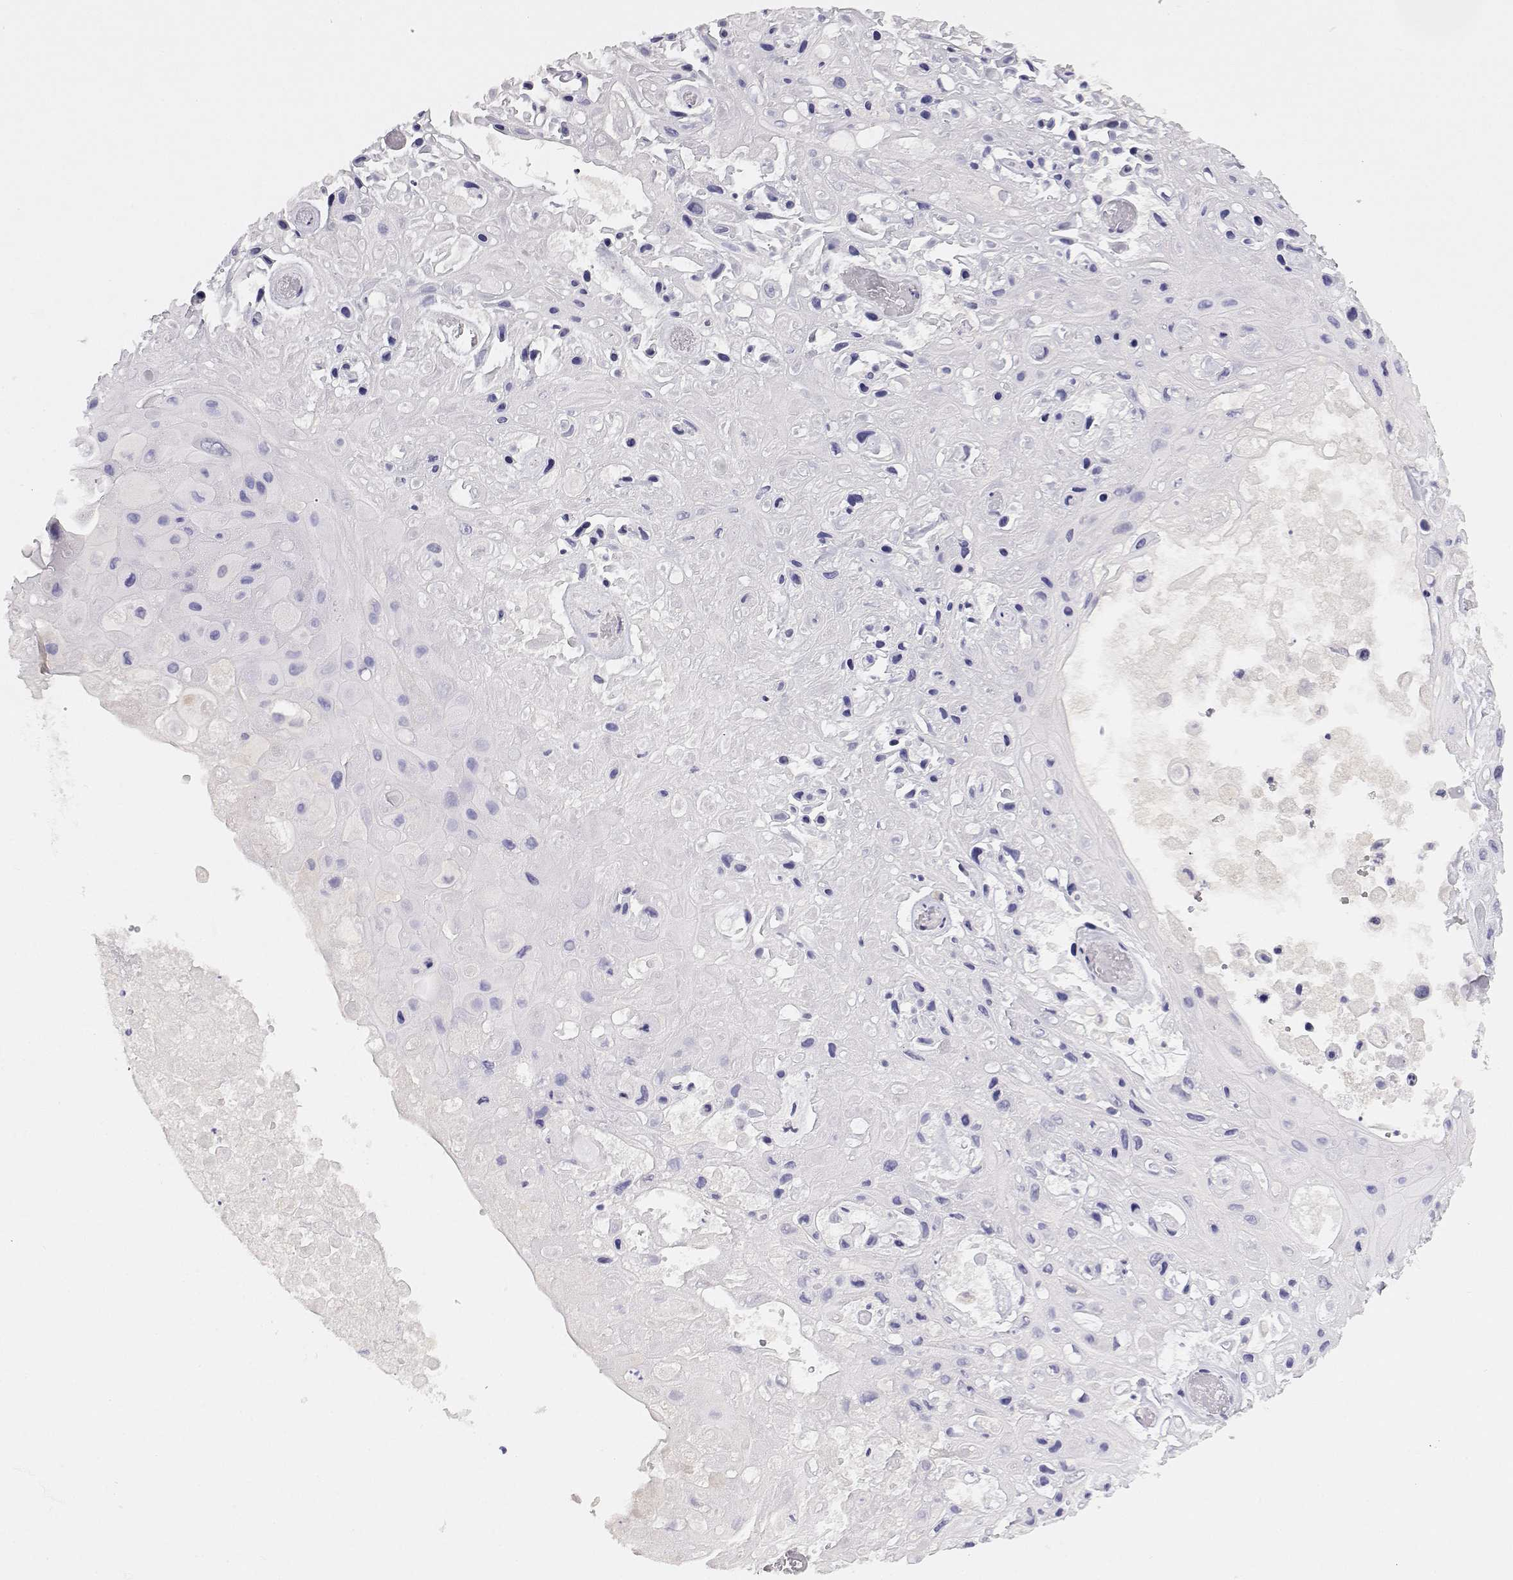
{"staining": {"intensity": "negative", "quantity": "none", "location": "none"}, "tissue": "skin cancer", "cell_type": "Tumor cells", "image_type": "cancer", "snomed": [{"axis": "morphology", "description": "Squamous cell carcinoma, NOS"}, {"axis": "topography", "description": "Skin"}], "caption": "A high-resolution micrograph shows immunohistochemistry (IHC) staining of squamous cell carcinoma (skin), which shows no significant expression in tumor cells.", "gene": "GPR174", "patient": {"sex": "male", "age": 82}}